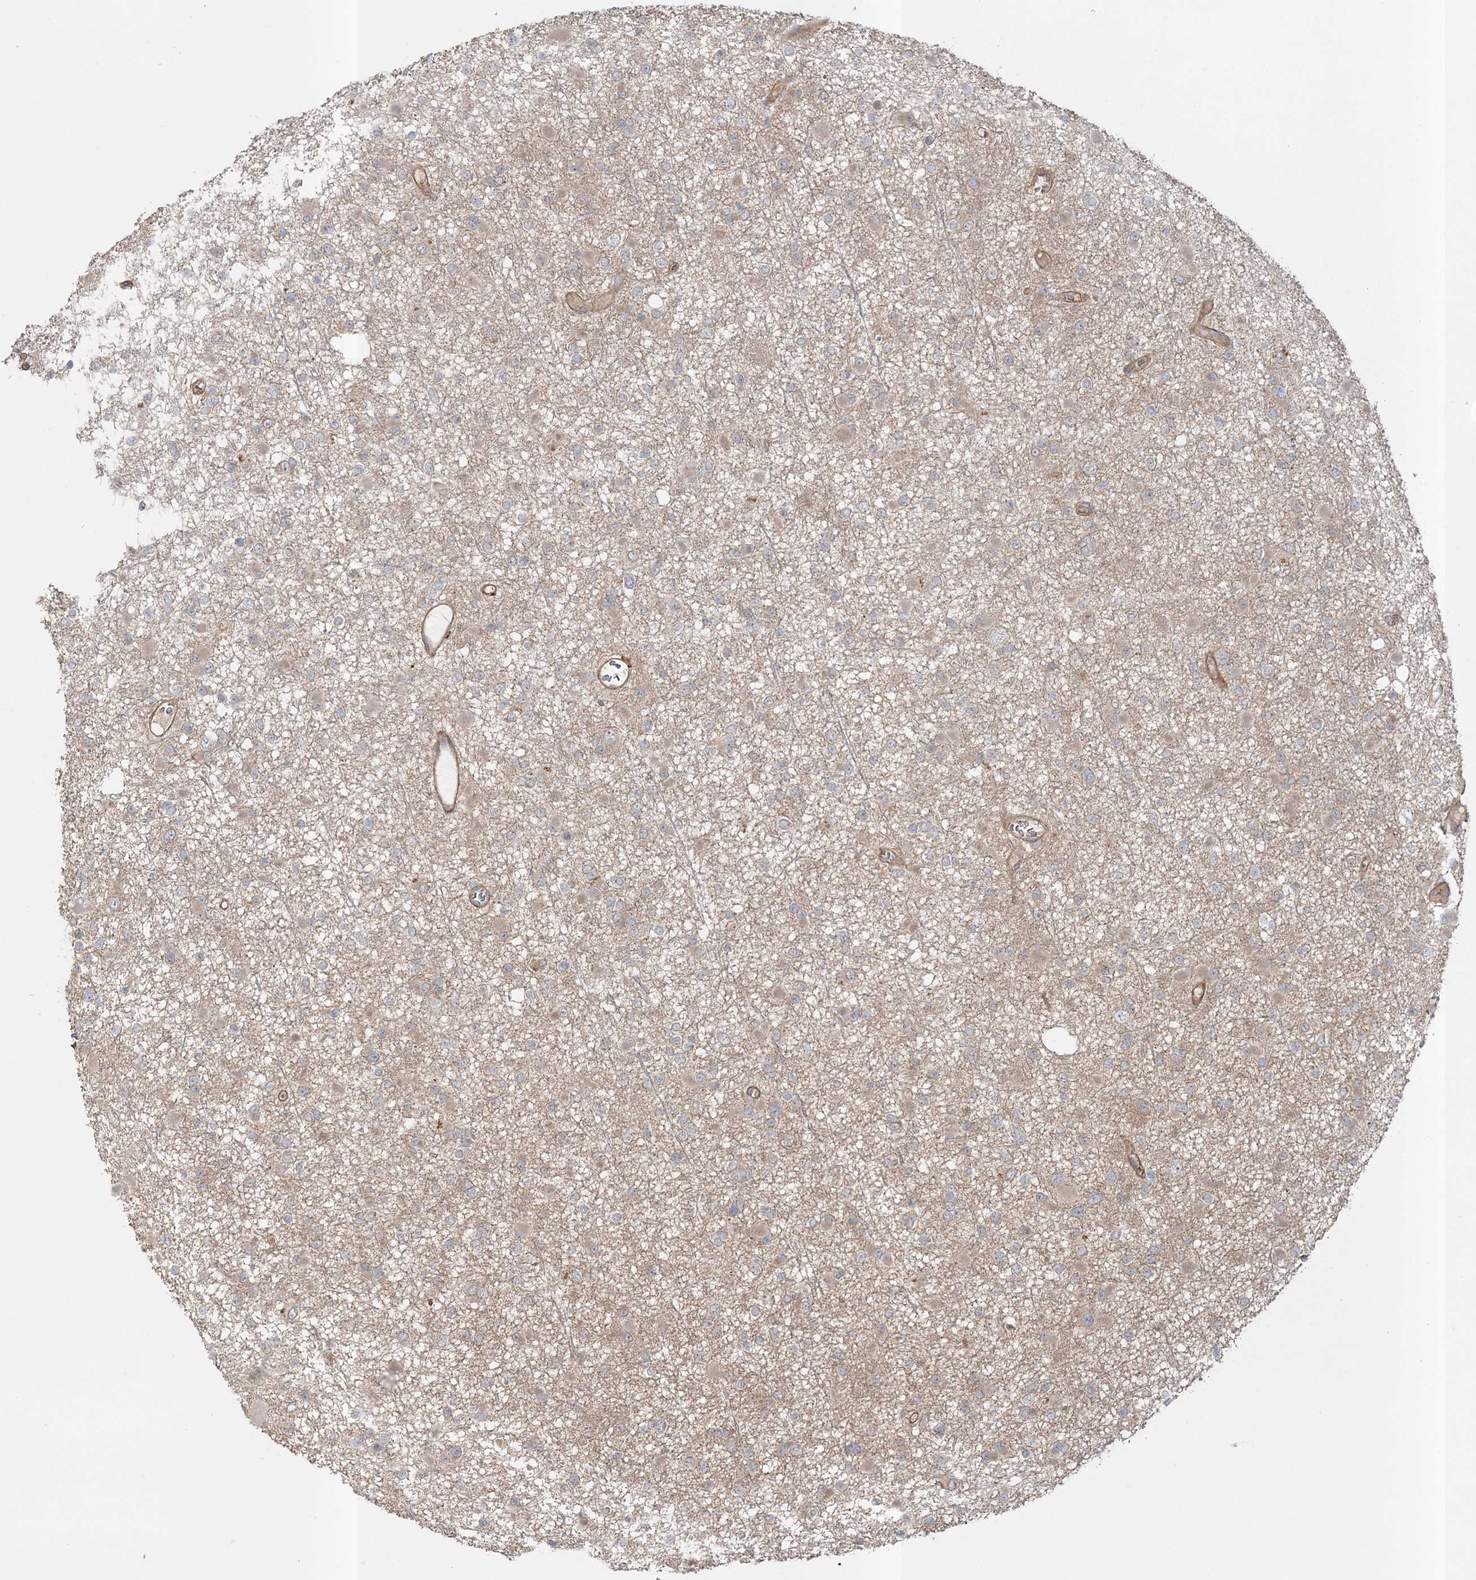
{"staining": {"intensity": "weak", "quantity": ">75%", "location": "cytoplasmic/membranous"}, "tissue": "glioma", "cell_type": "Tumor cells", "image_type": "cancer", "snomed": [{"axis": "morphology", "description": "Glioma, malignant, Low grade"}, {"axis": "topography", "description": "Brain"}], "caption": "Malignant low-grade glioma stained for a protein (brown) displays weak cytoplasmic/membranous positive positivity in approximately >75% of tumor cells.", "gene": "MOCS2", "patient": {"sex": "female", "age": 22}}